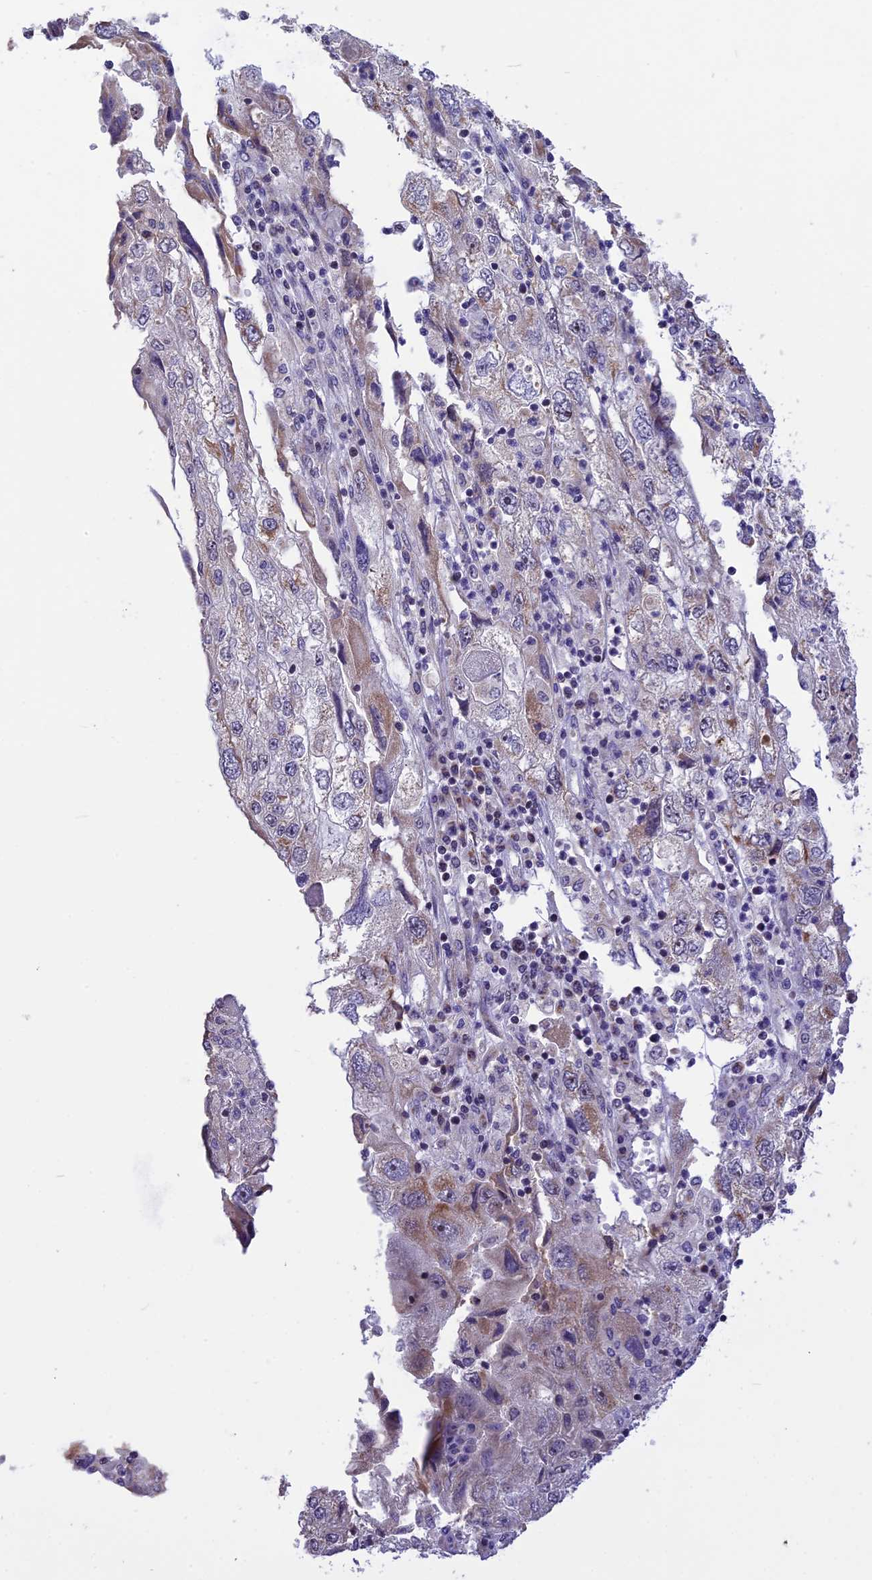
{"staining": {"intensity": "weak", "quantity": "<25%", "location": "cytoplasmic/membranous"}, "tissue": "endometrial cancer", "cell_type": "Tumor cells", "image_type": "cancer", "snomed": [{"axis": "morphology", "description": "Adenocarcinoma, NOS"}, {"axis": "topography", "description": "Endometrium"}], "caption": "Histopathology image shows no significant protein expression in tumor cells of endometrial cancer (adenocarcinoma). (IHC, brightfield microscopy, high magnification).", "gene": "CMSS1", "patient": {"sex": "female", "age": 49}}